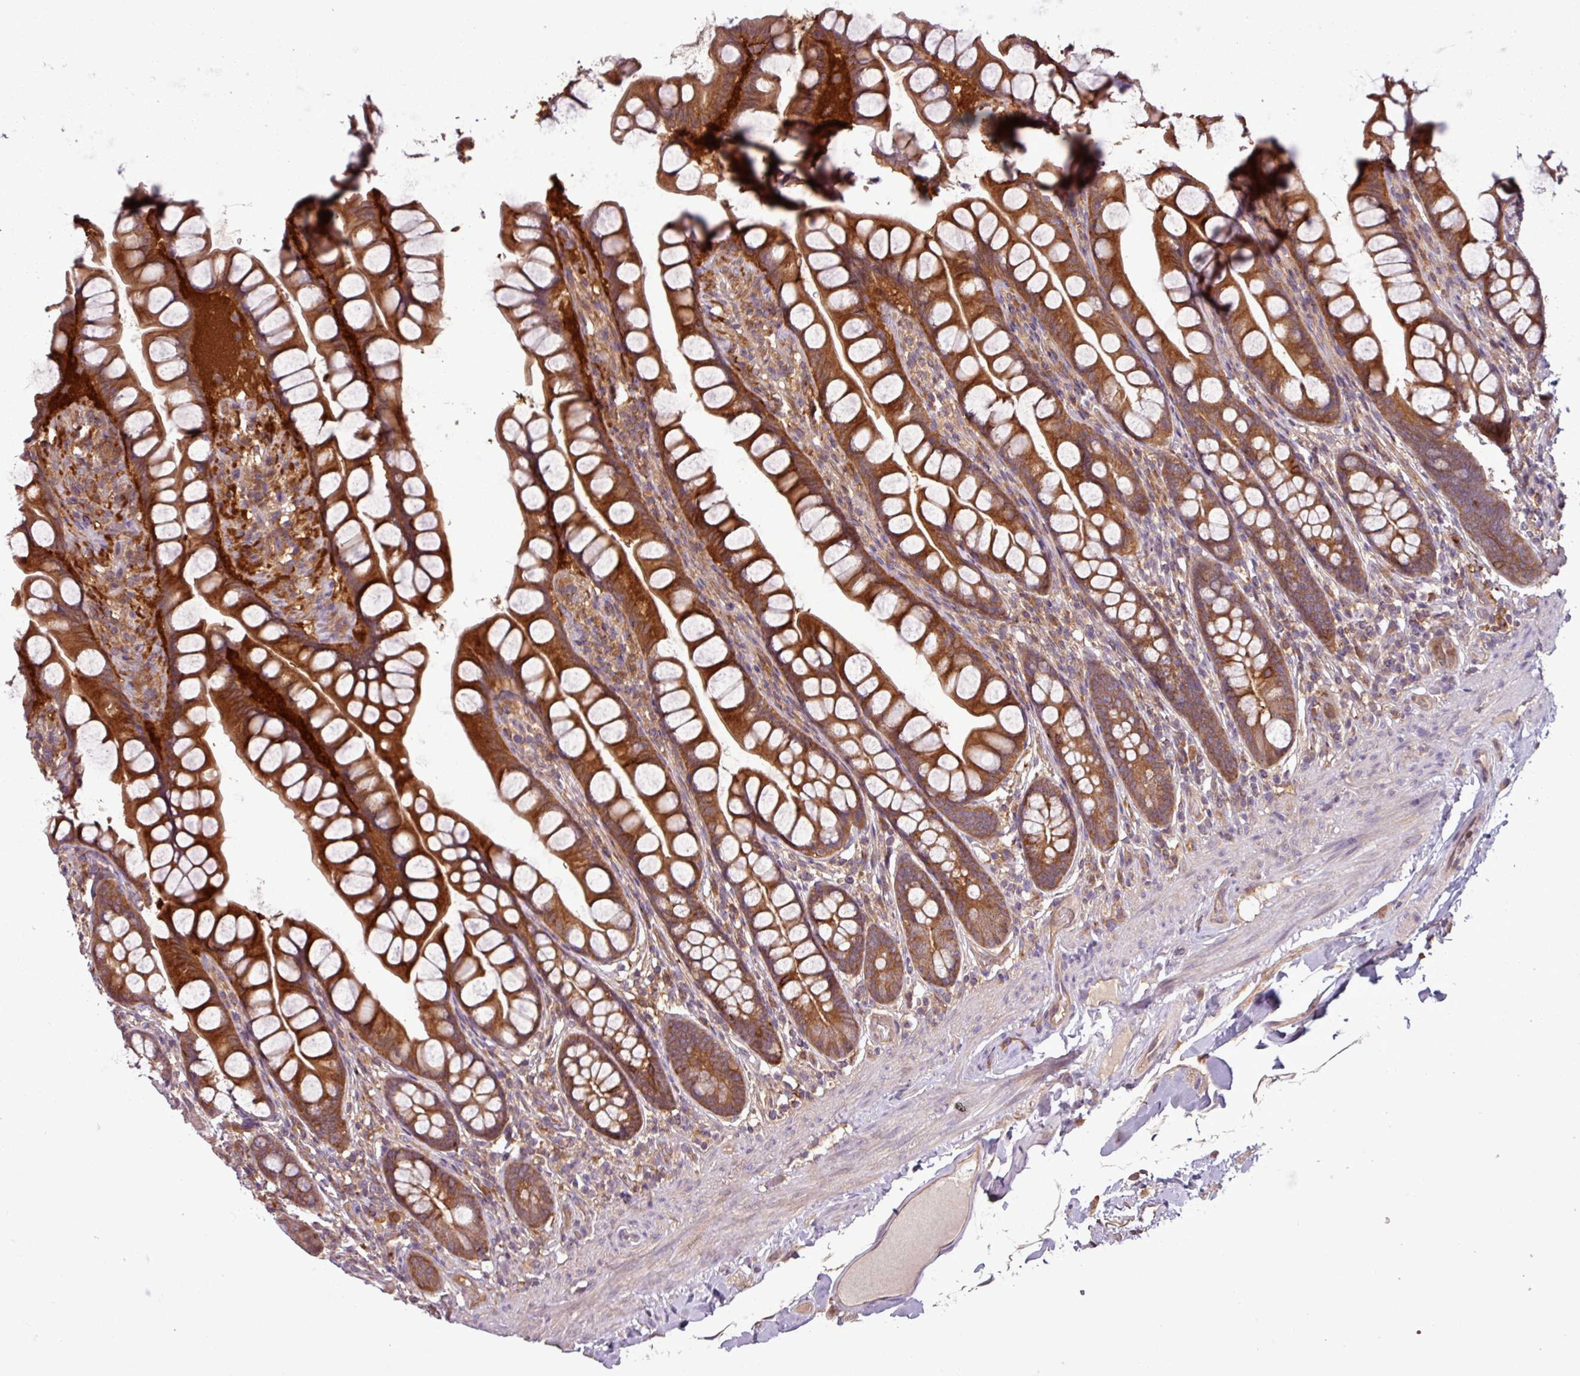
{"staining": {"intensity": "strong", "quantity": ">75%", "location": "cytoplasmic/membranous"}, "tissue": "small intestine", "cell_type": "Glandular cells", "image_type": "normal", "snomed": [{"axis": "morphology", "description": "Normal tissue, NOS"}, {"axis": "topography", "description": "Small intestine"}], "caption": "Immunohistochemical staining of benign human small intestine displays high levels of strong cytoplasmic/membranous expression in about >75% of glandular cells. (Brightfield microscopy of DAB IHC at high magnification).", "gene": "SIRPB2", "patient": {"sex": "male", "age": 70}}